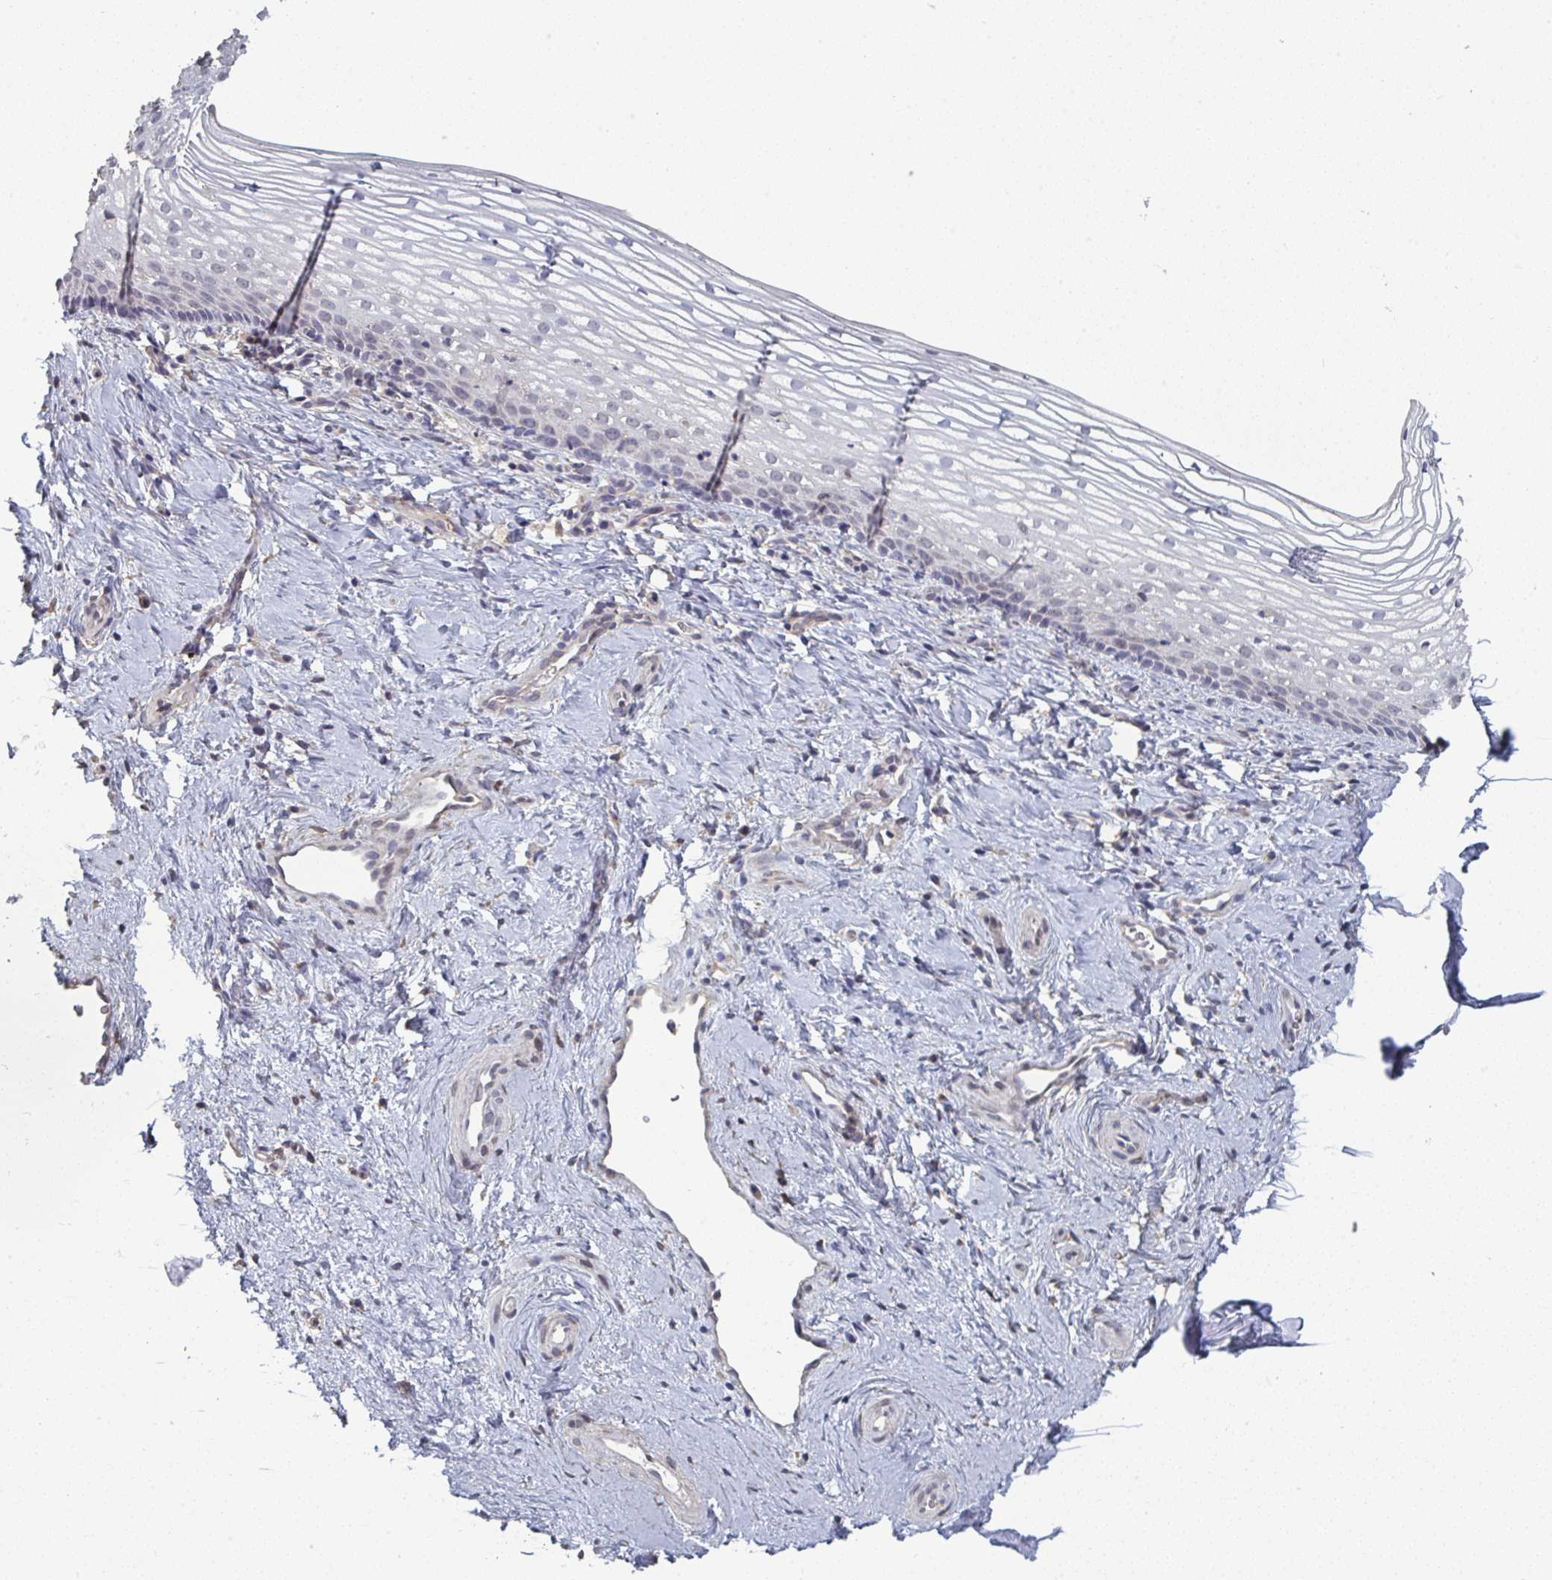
{"staining": {"intensity": "negative", "quantity": "none", "location": "none"}, "tissue": "vagina", "cell_type": "Squamous epithelial cells", "image_type": "normal", "snomed": [{"axis": "morphology", "description": "Normal tissue, NOS"}, {"axis": "topography", "description": "Vagina"}], "caption": "A photomicrograph of vagina stained for a protein shows no brown staining in squamous epithelial cells.", "gene": "LIX1", "patient": {"sex": "female", "age": 51}}